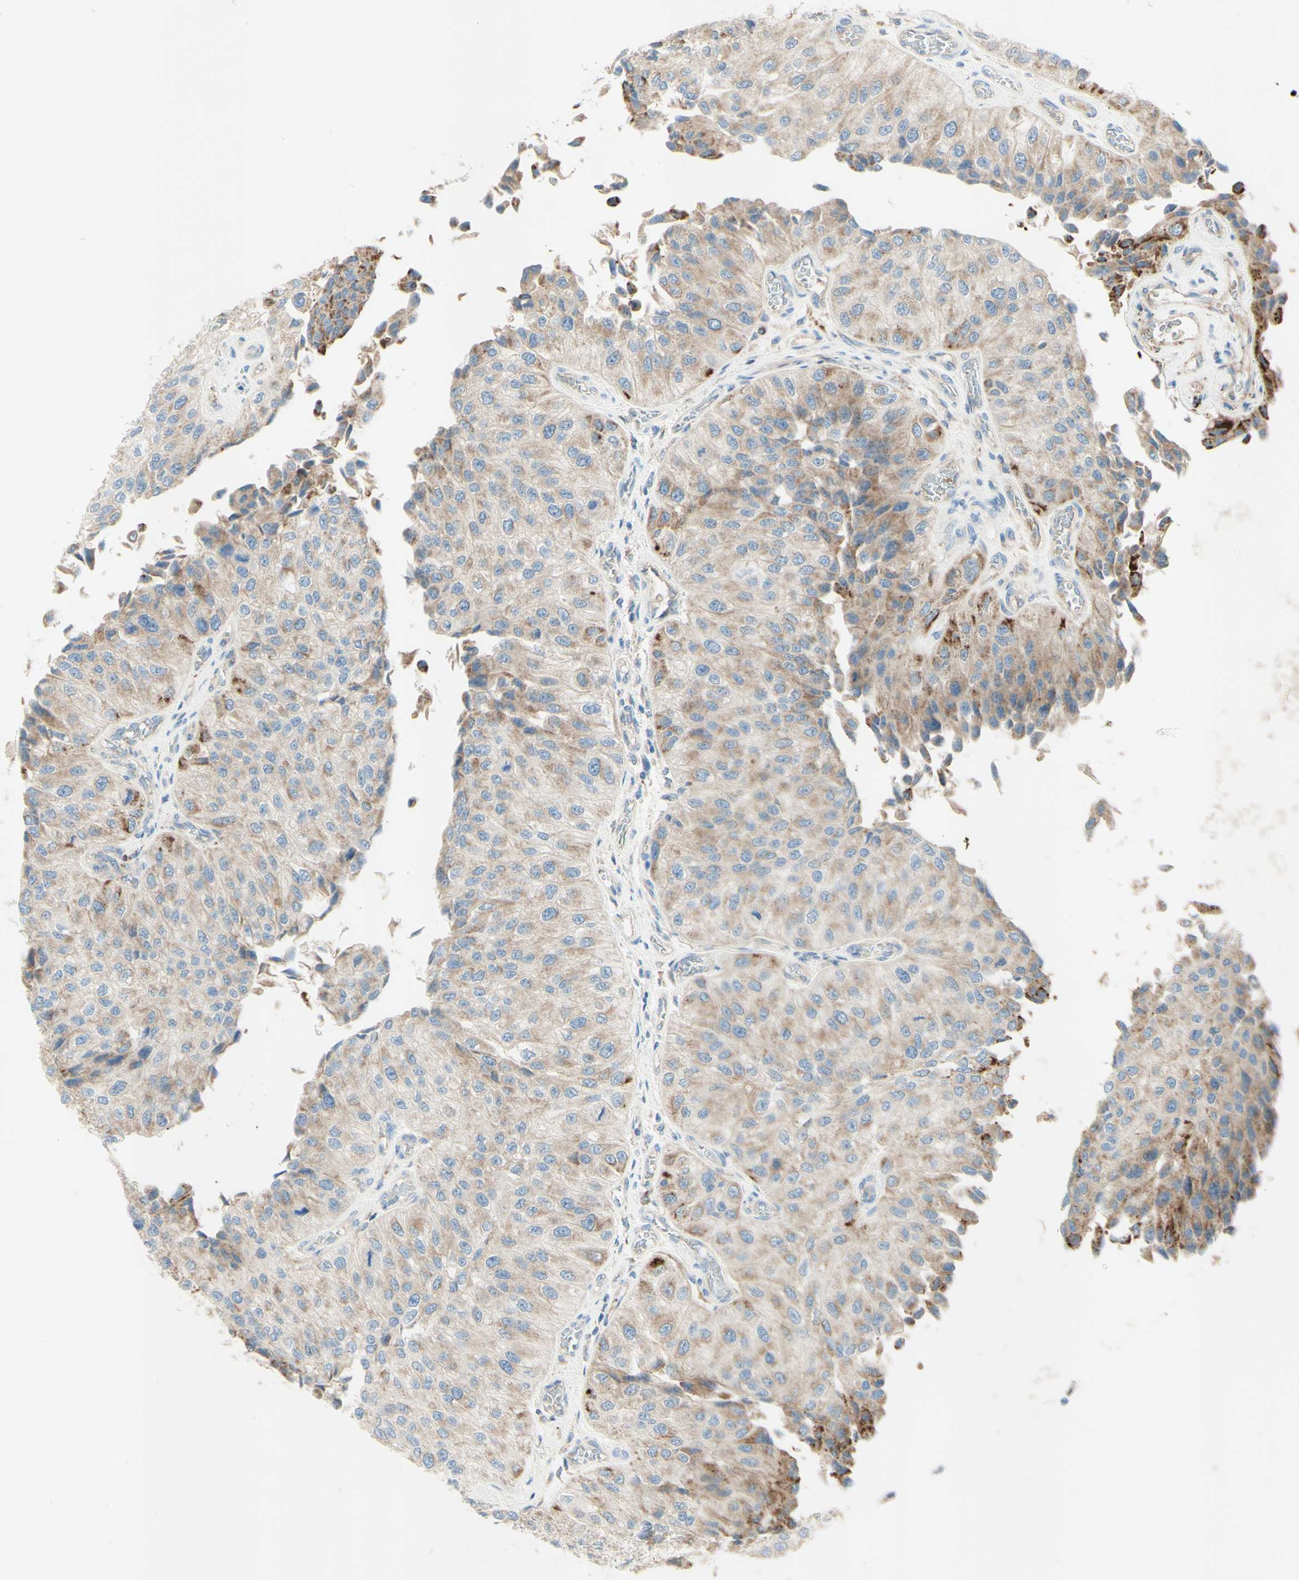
{"staining": {"intensity": "moderate", "quantity": ">75%", "location": "cytoplasmic/membranous"}, "tissue": "urothelial cancer", "cell_type": "Tumor cells", "image_type": "cancer", "snomed": [{"axis": "morphology", "description": "Urothelial carcinoma, High grade"}, {"axis": "topography", "description": "Kidney"}, {"axis": "topography", "description": "Urinary bladder"}], "caption": "Immunohistochemical staining of urothelial cancer demonstrates moderate cytoplasmic/membranous protein staining in approximately >75% of tumor cells.", "gene": "ARMC10", "patient": {"sex": "male", "age": 77}}